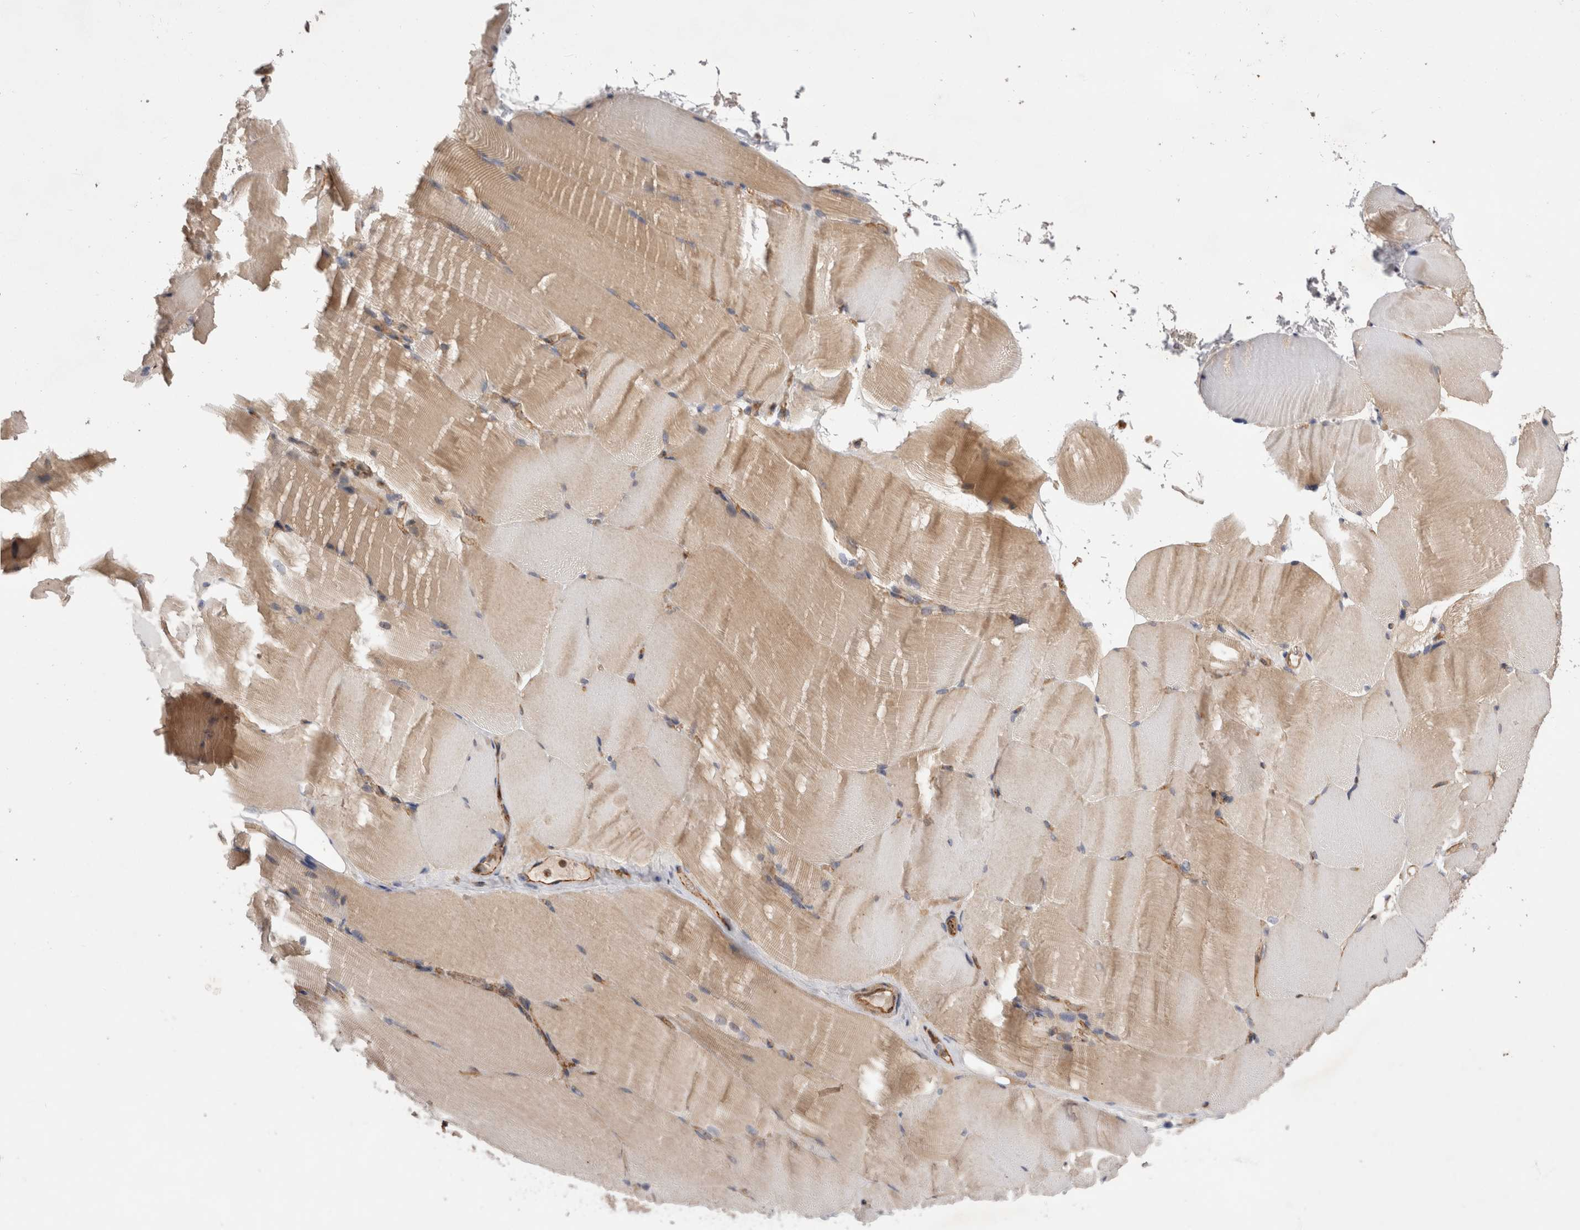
{"staining": {"intensity": "weak", "quantity": "25%-75%", "location": "cytoplasmic/membranous"}, "tissue": "skeletal muscle", "cell_type": "Myocytes", "image_type": "normal", "snomed": [{"axis": "morphology", "description": "Normal tissue, NOS"}, {"axis": "topography", "description": "Skeletal muscle"}, {"axis": "topography", "description": "Parathyroid gland"}], "caption": "A high-resolution image shows immunohistochemistry (IHC) staining of benign skeletal muscle, which reveals weak cytoplasmic/membranous expression in approximately 25%-75% of myocytes. (Stains: DAB in brown, nuclei in blue, Microscopy: brightfield microscopy at high magnification).", "gene": "BNIP2", "patient": {"sex": "female", "age": 37}}